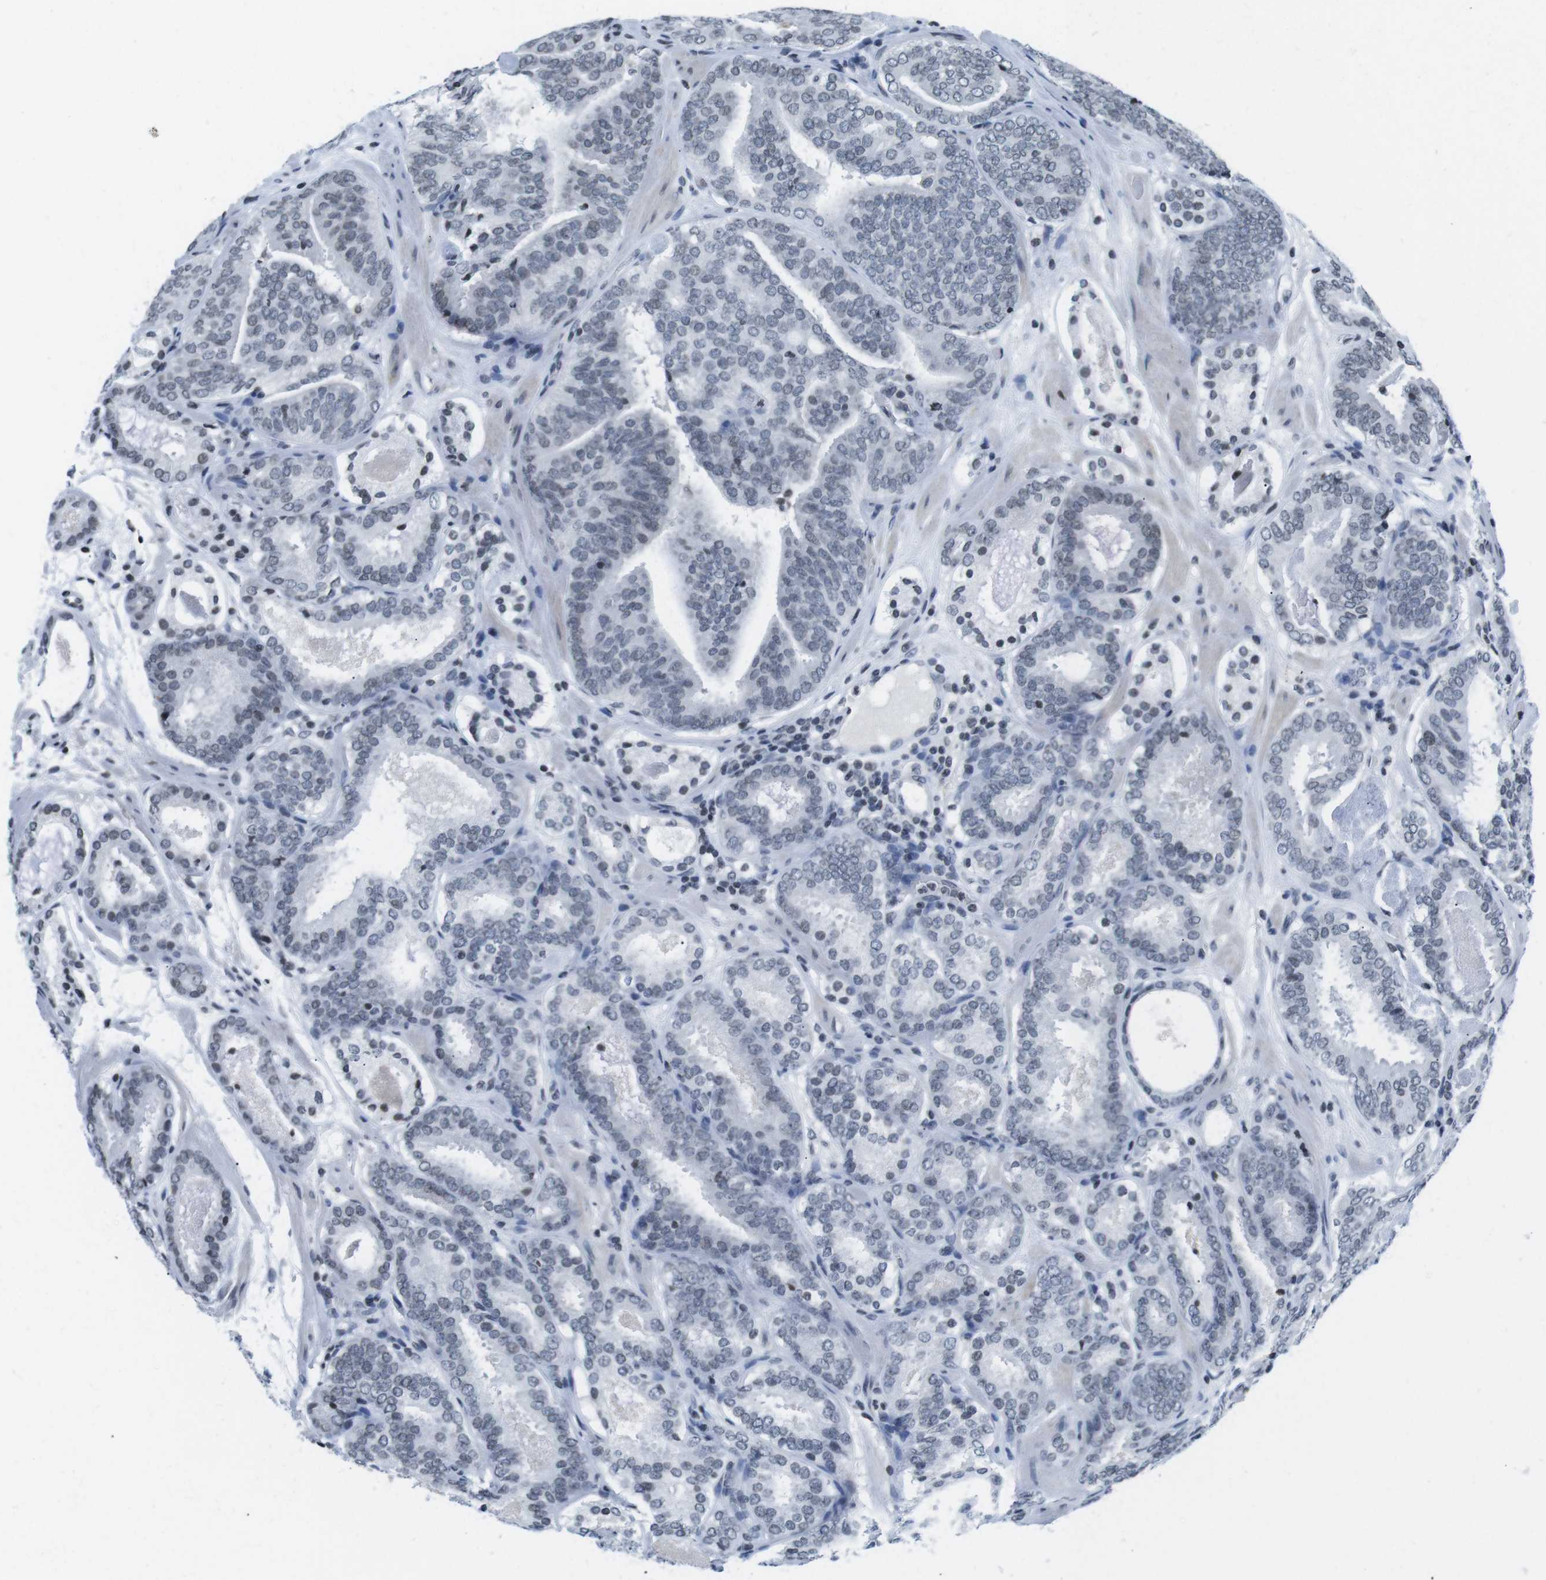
{"staining": {"intensity": "negative", "quantity": "none", "location": "none"}, "tissue": "prostate cancer", "cell_type": "Tumor cells", "image_type": "cancer", "snomed": [{"axis": "morphology", "description": "Adenocarcinoma, Low grade"}, {"axis": "topography", "description": "Prostate"}], "caption": "DAB (3,3'-diaminobenzidine) immunohistochemical staining of prostate cancer (adenocarcinoma (low-grade)) displays no significant positivity in tumor cells.", "gene": "E2F2", "patient": {"sex": "male", "age": 69}}